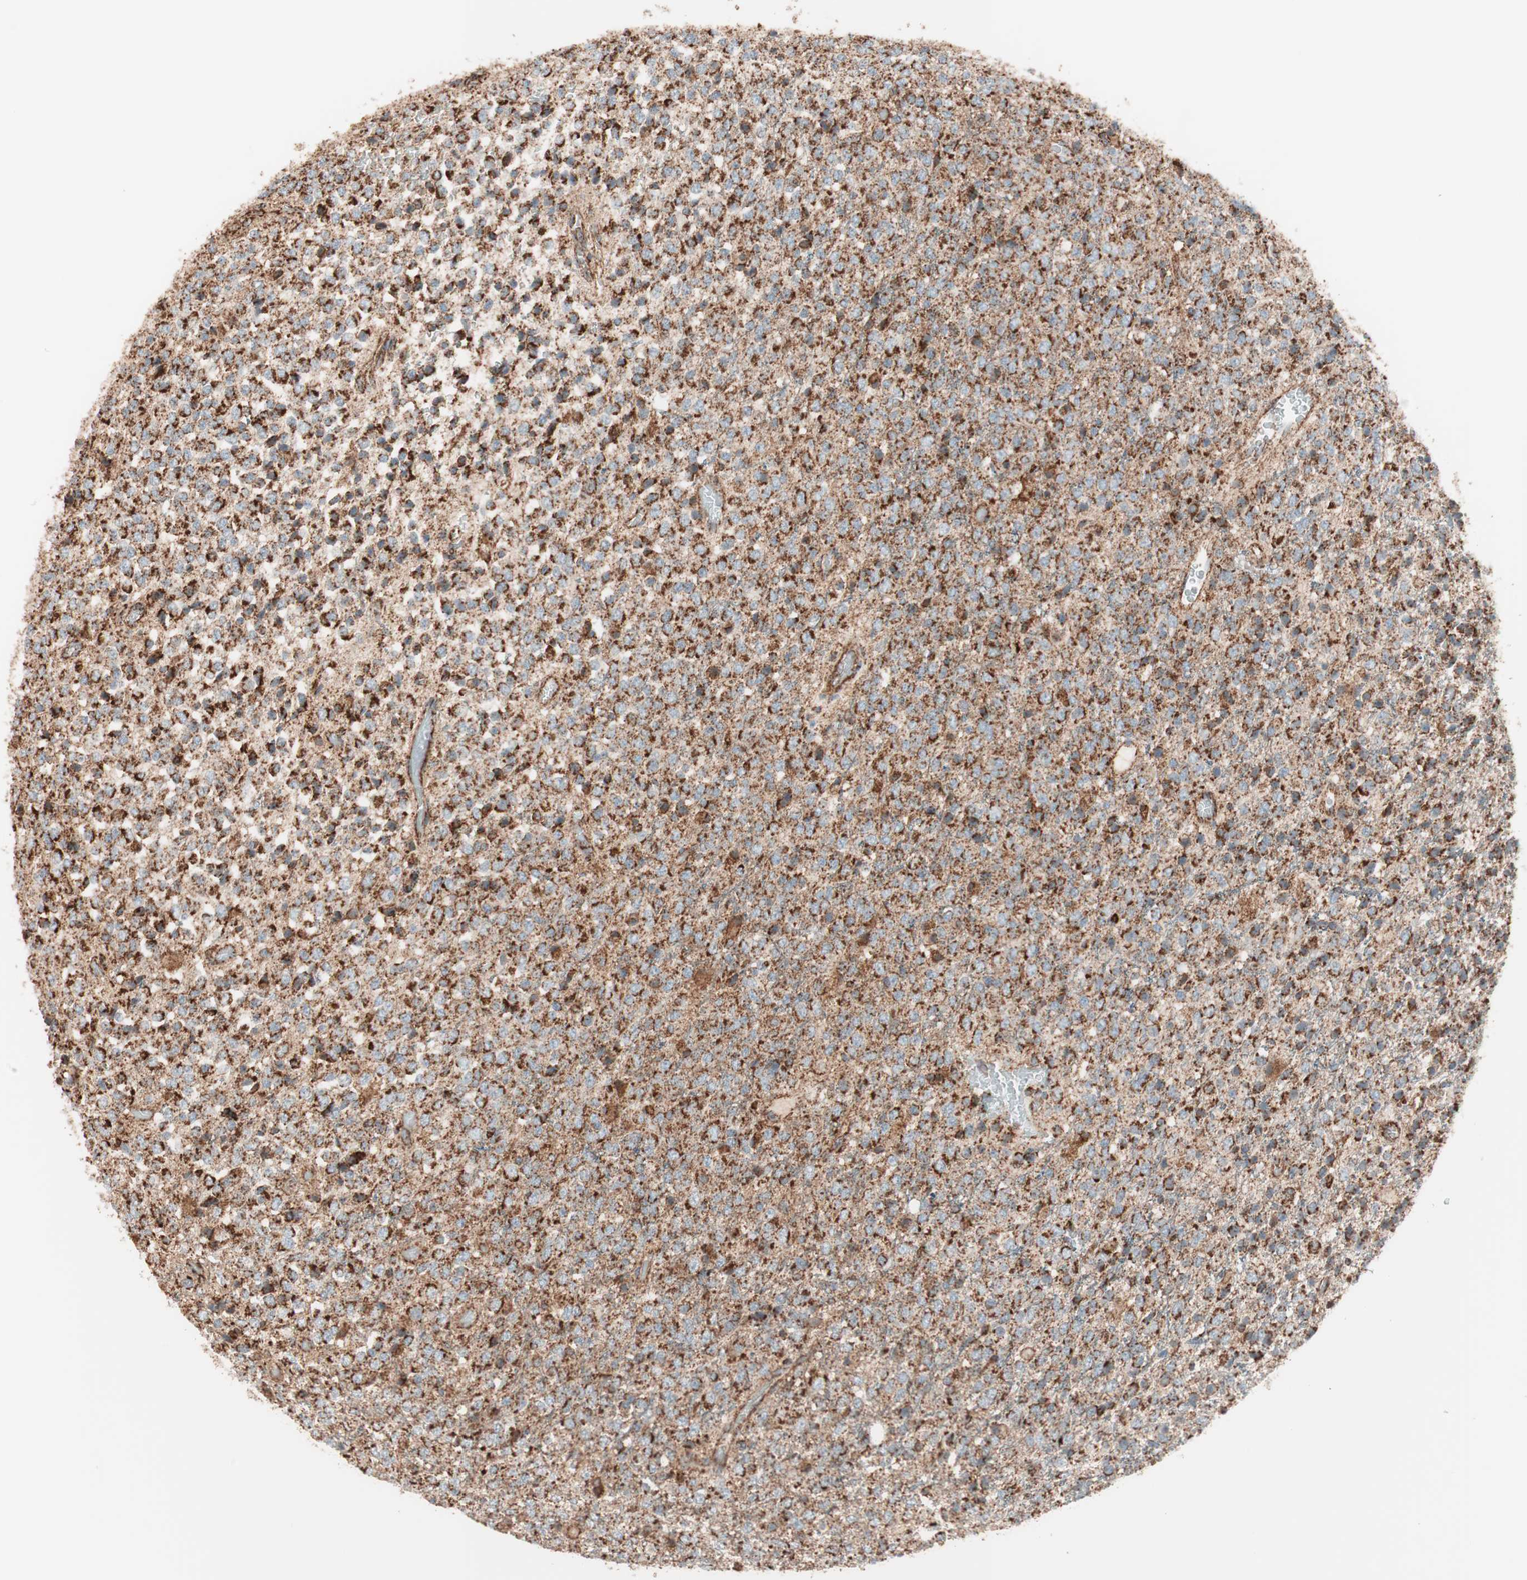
{"staining": {"intensity": "strong", "quantity": ">75%", "location": "cytoplasmic/membranous"}, "tissue": "glioma", "cell_type": "Tumor cells", "image_type": "cancer", "snomed": [{"axis": "morphology", "description": "Glioma, malignant, High grade"}, {"axis": "topography", "description": "pancreas cauda"}], "caption": "DAB (3,3'-diaminobenzidine) immunohistochemical staining of human malignant glioma (high-grade) demonstrates strong cytoplasmic/membranous protein positivity in about >75% of tumor cells.", "gene": "TOMM22", "patient": {"sex": "male", "age": 60}}